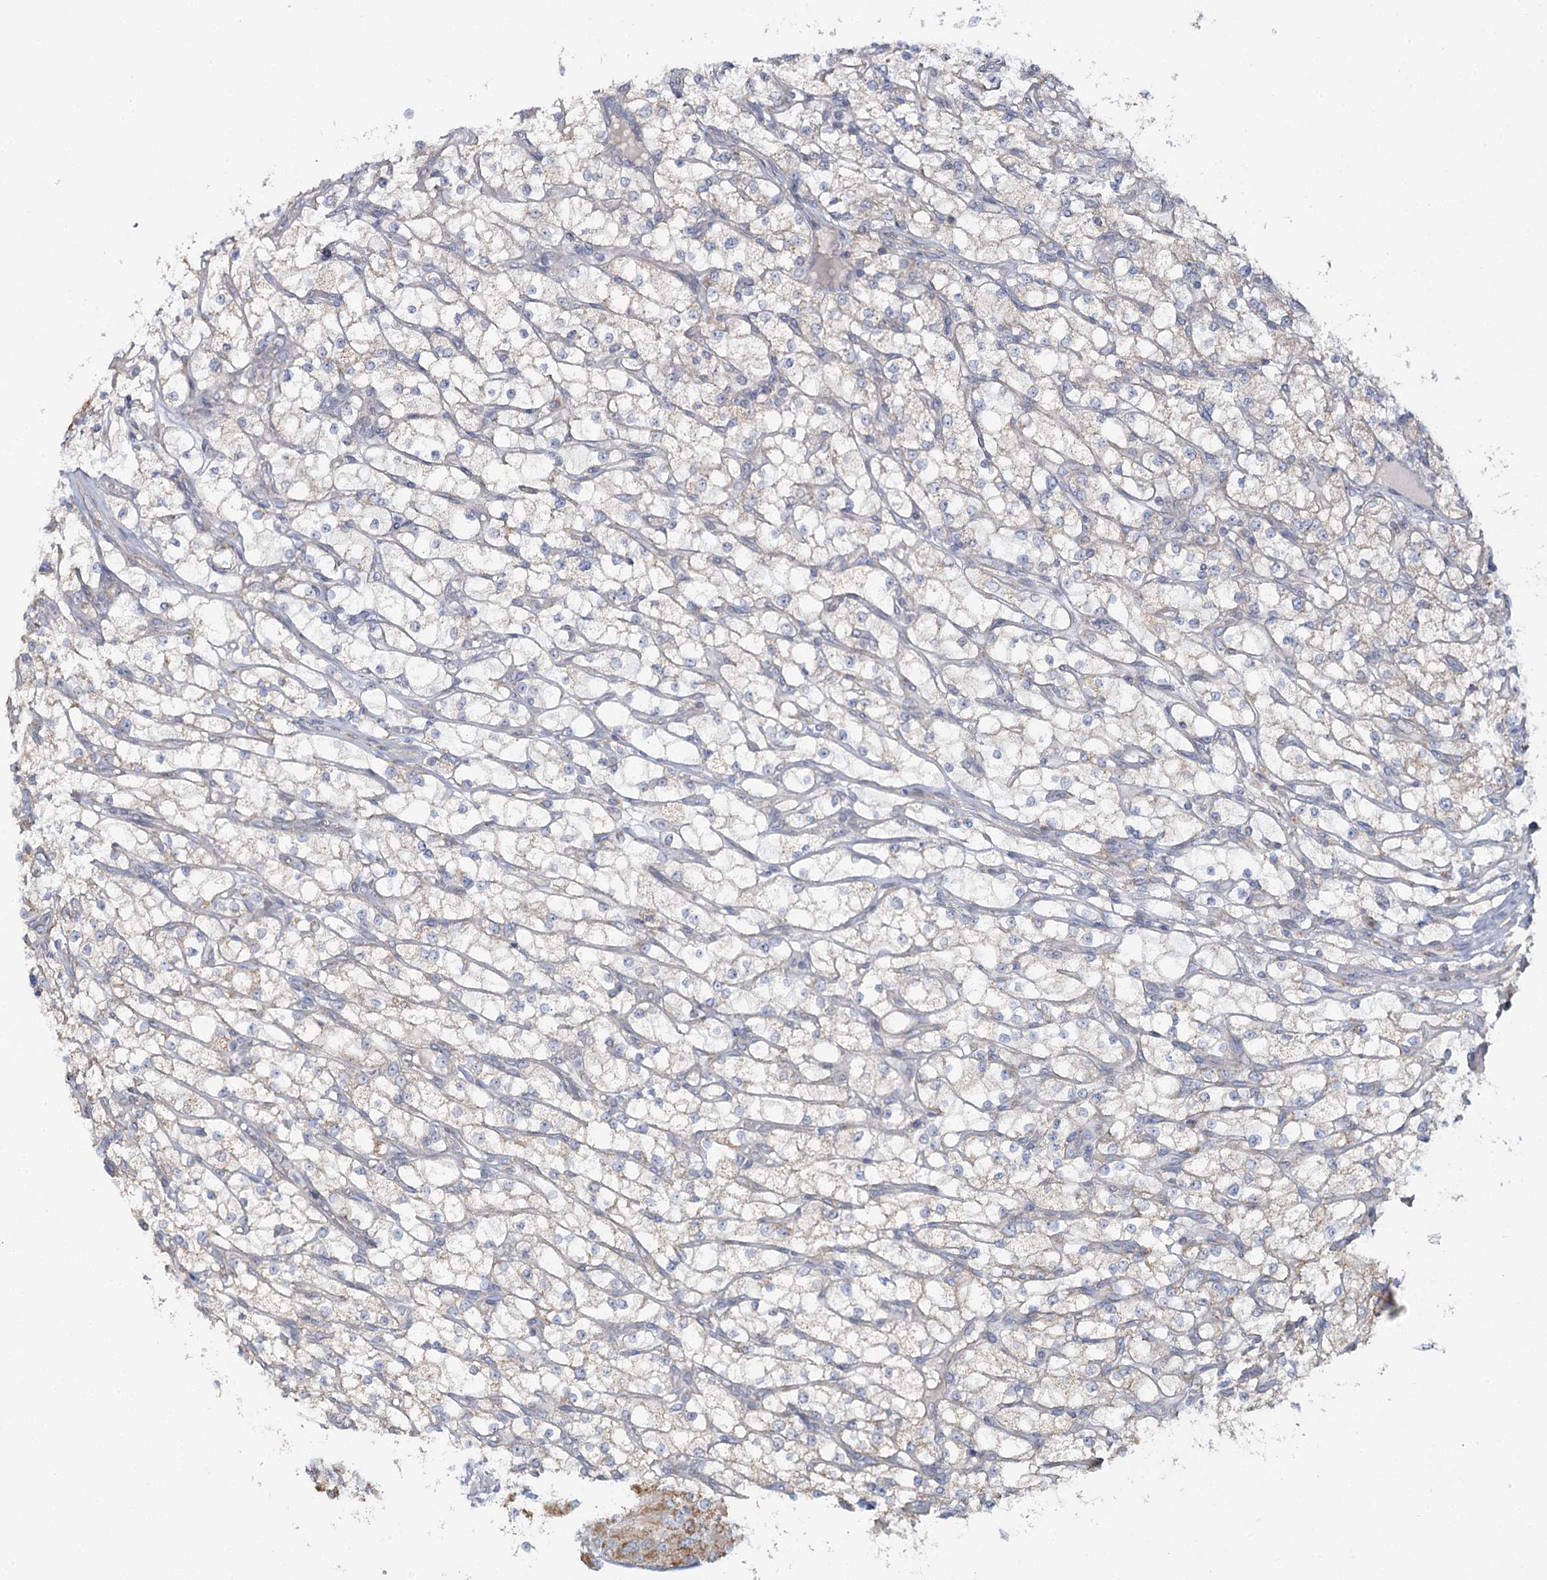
{"staining": {"intensity": "negative", "quantity": "none", "location": "none"}, "tissue": "renal cancer", "cell_type": "Tumor cells", "image_type": "cancer", "snomed": [{"axis": "morphology", "description": "Adenocarcinoma, NOS"}, {"axis": "topography", "description": "Kidney"}], "caption": "High magnification brightfield microscopy of renal adenocarcinoma stained with DAB (3,3'-diaminobenzidine) (brown) and counterstained with hematoxylin (blue): tumor cells show no significant positivity.", "gene": "ACOX2", "patient": {"sex": "male", "age": 80}}